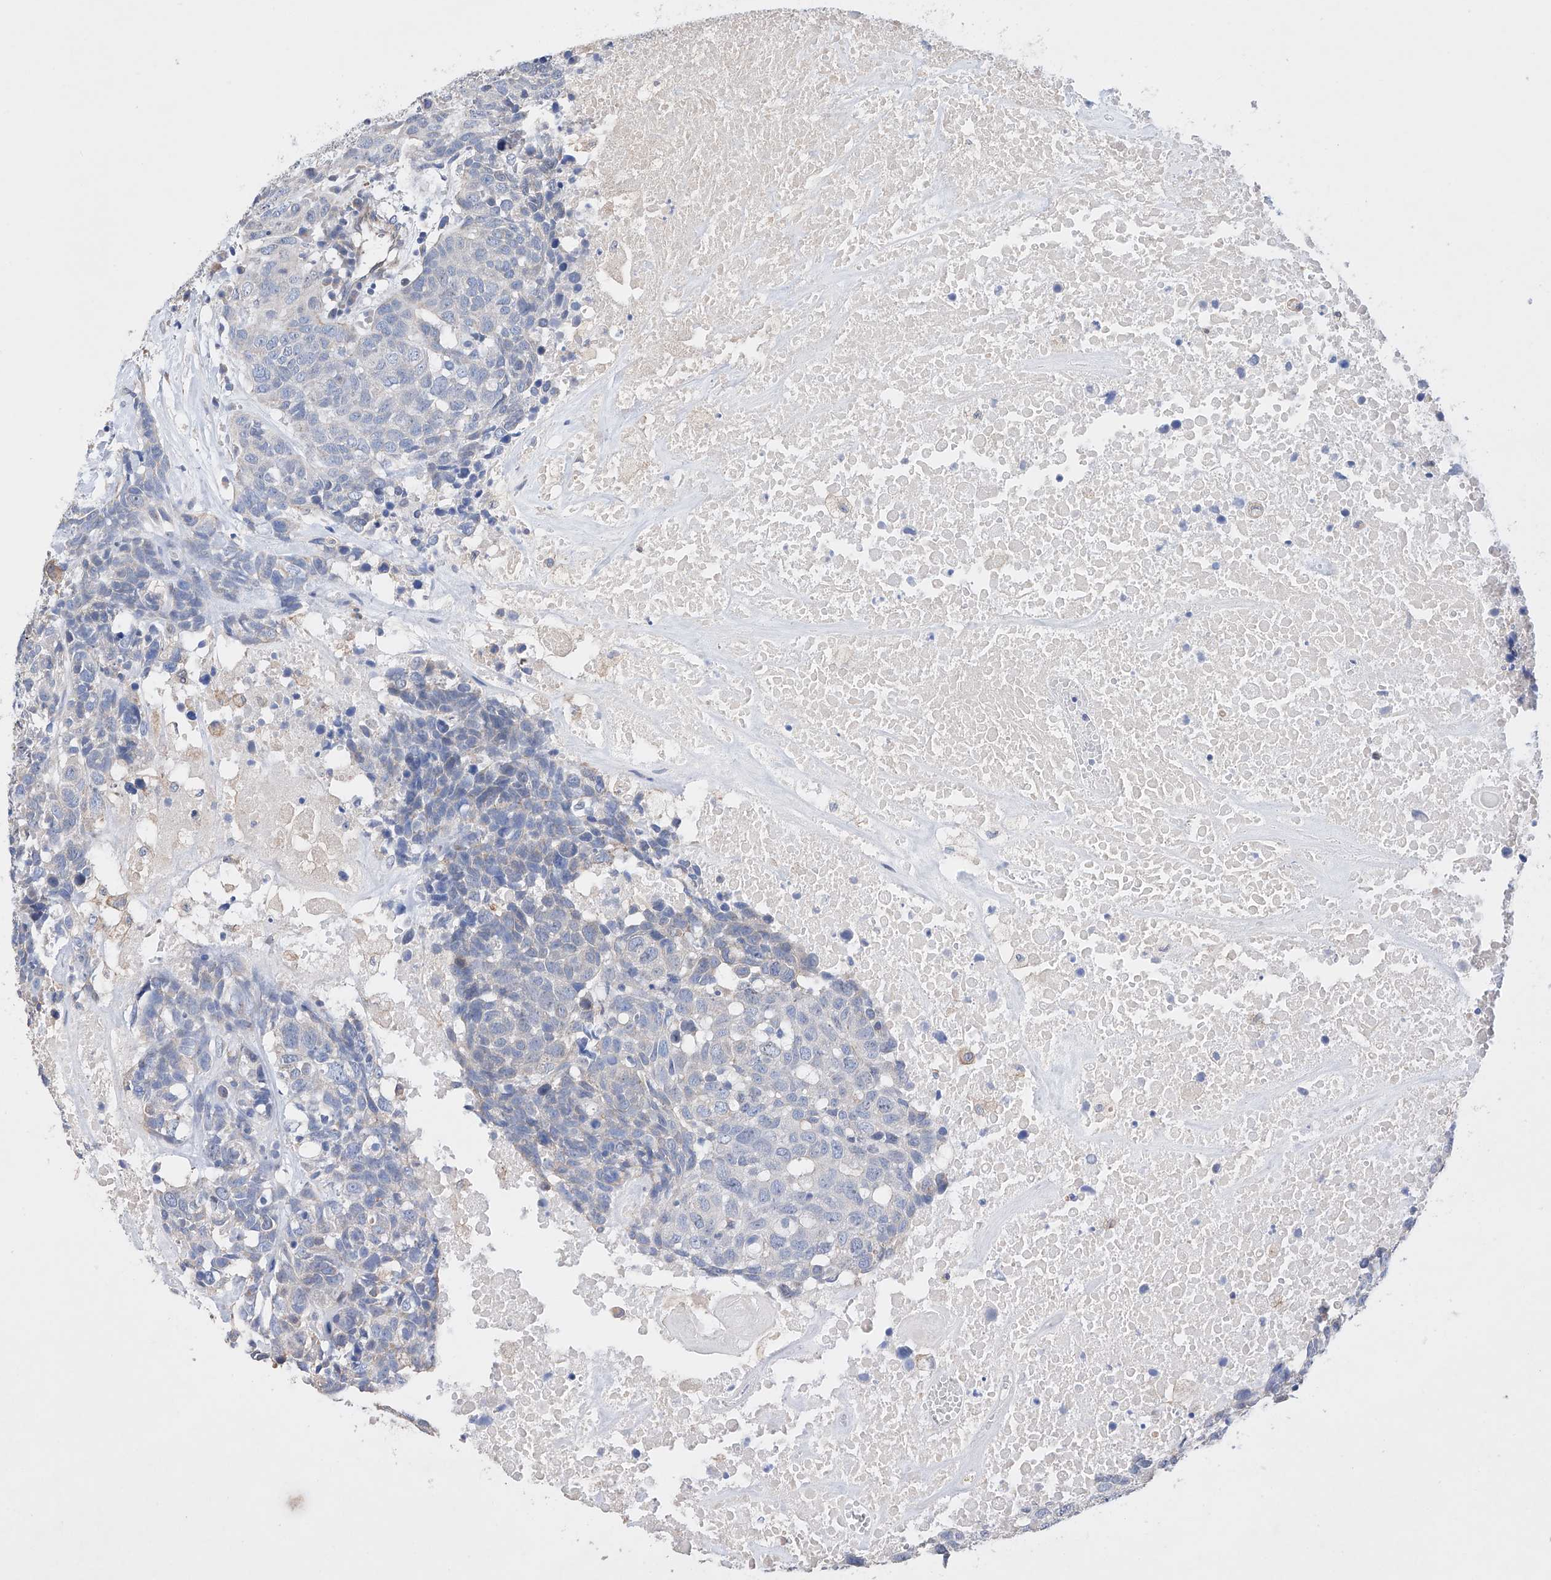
{"staining": {"intensity": "weak", "quantity": "<25%", "location": "cytoplasmic/membranous"}, "tissue": "head and neck cancer", "cell_type": "Tumor cells", "image_type": "cancer", "snomed": [{"axis": "morphology", "description": "Squamous cell carcinoma, NOS"}, {"axis": "topography", "description": "Head-Neck"}], "caption": "Immunohistochemistry of head and neck squamous cell carcinoma displays no staining in tumor cells. (DAB (3,3'-diaminobenzidine) immunohistochemistry with hematoxylin counter stain).", "gene": "AFG1L", "patient": {"sex": "male", "age": 66}}